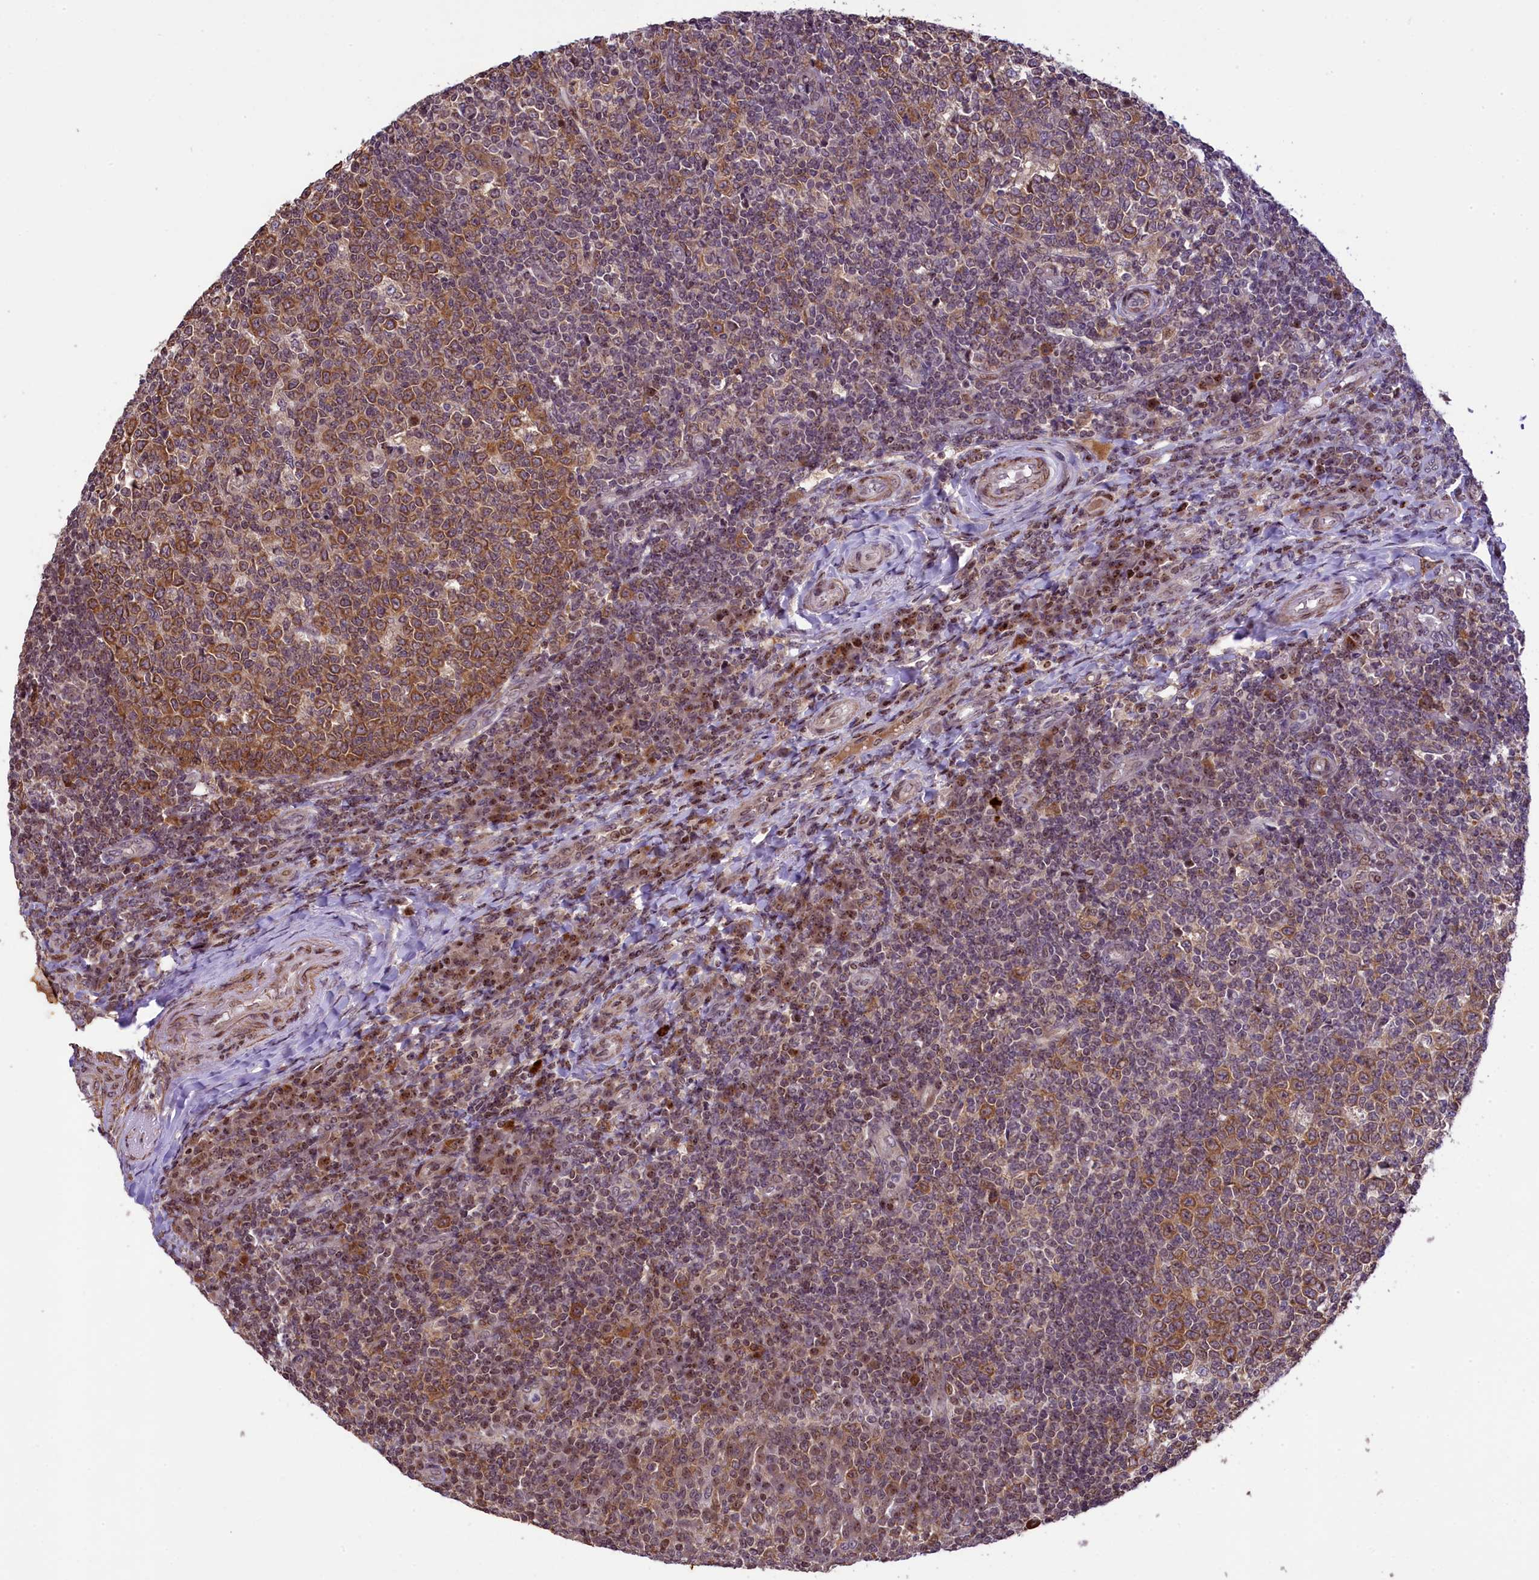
{"staining": {"intensity": "moderate", "quantity": ">75%", "location": "cytoplasmic/membranous,nuclear"}, "tissue": "tonsil", "cell_type": "Germinal center cells", "image_type": "normal", "snomed": [{"axis": "morphology", "description": "Normal tissue, NOS"}, {"axis": "topography", "description": "Tonsil"}], "caption": "Immunohistochemical staining of benign tonsil exhibits medium levels of moderate cytoplasmic/membranous,nuclear staining in approximately >75% of germinal center cells. (DAB IHC with brightfield microscopy, high magnification).", "gene": "RBBP8", "patient": {"sex": "female", "age": 19}}